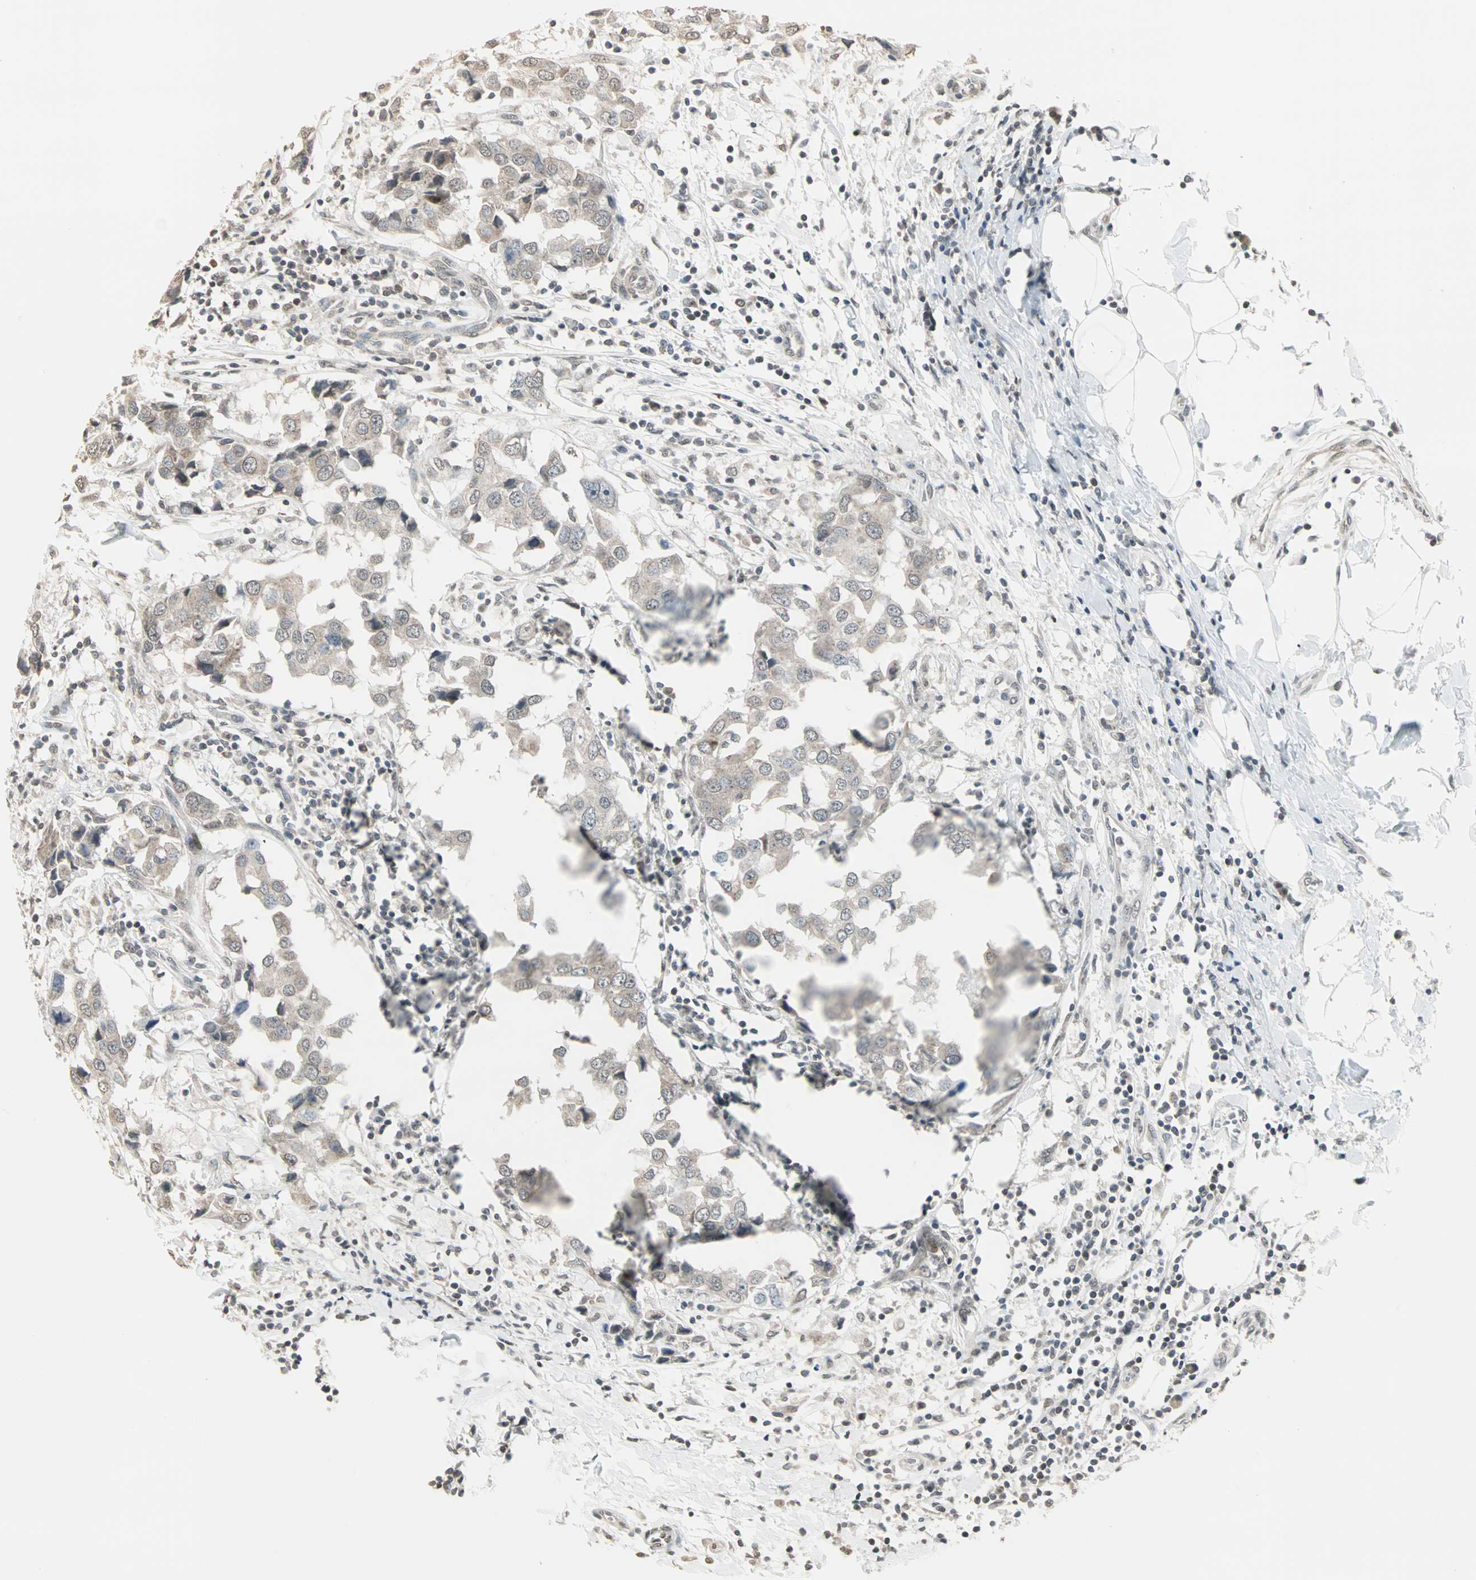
{"staining": {"intensity": "weak", "quantity": ">75%", "location": "cytoplasmic/membranous"}, "tissue": "breast cancer", "cell_type": "Tumor cells", "image_type": "cancer", "snomed": [{"axis": "morphology", "description": "Duct carcinoma"}, {"axis": "topography", "description": "Breast"}], "caption": "Human intraductal carcinoma (breast) stained with a brown dye displays weak cytoplasmic/membranous positive positivity in about >75% of tumor cells.", "gene": "CBLC", "patient": {"sex": "female", "age": 27}}